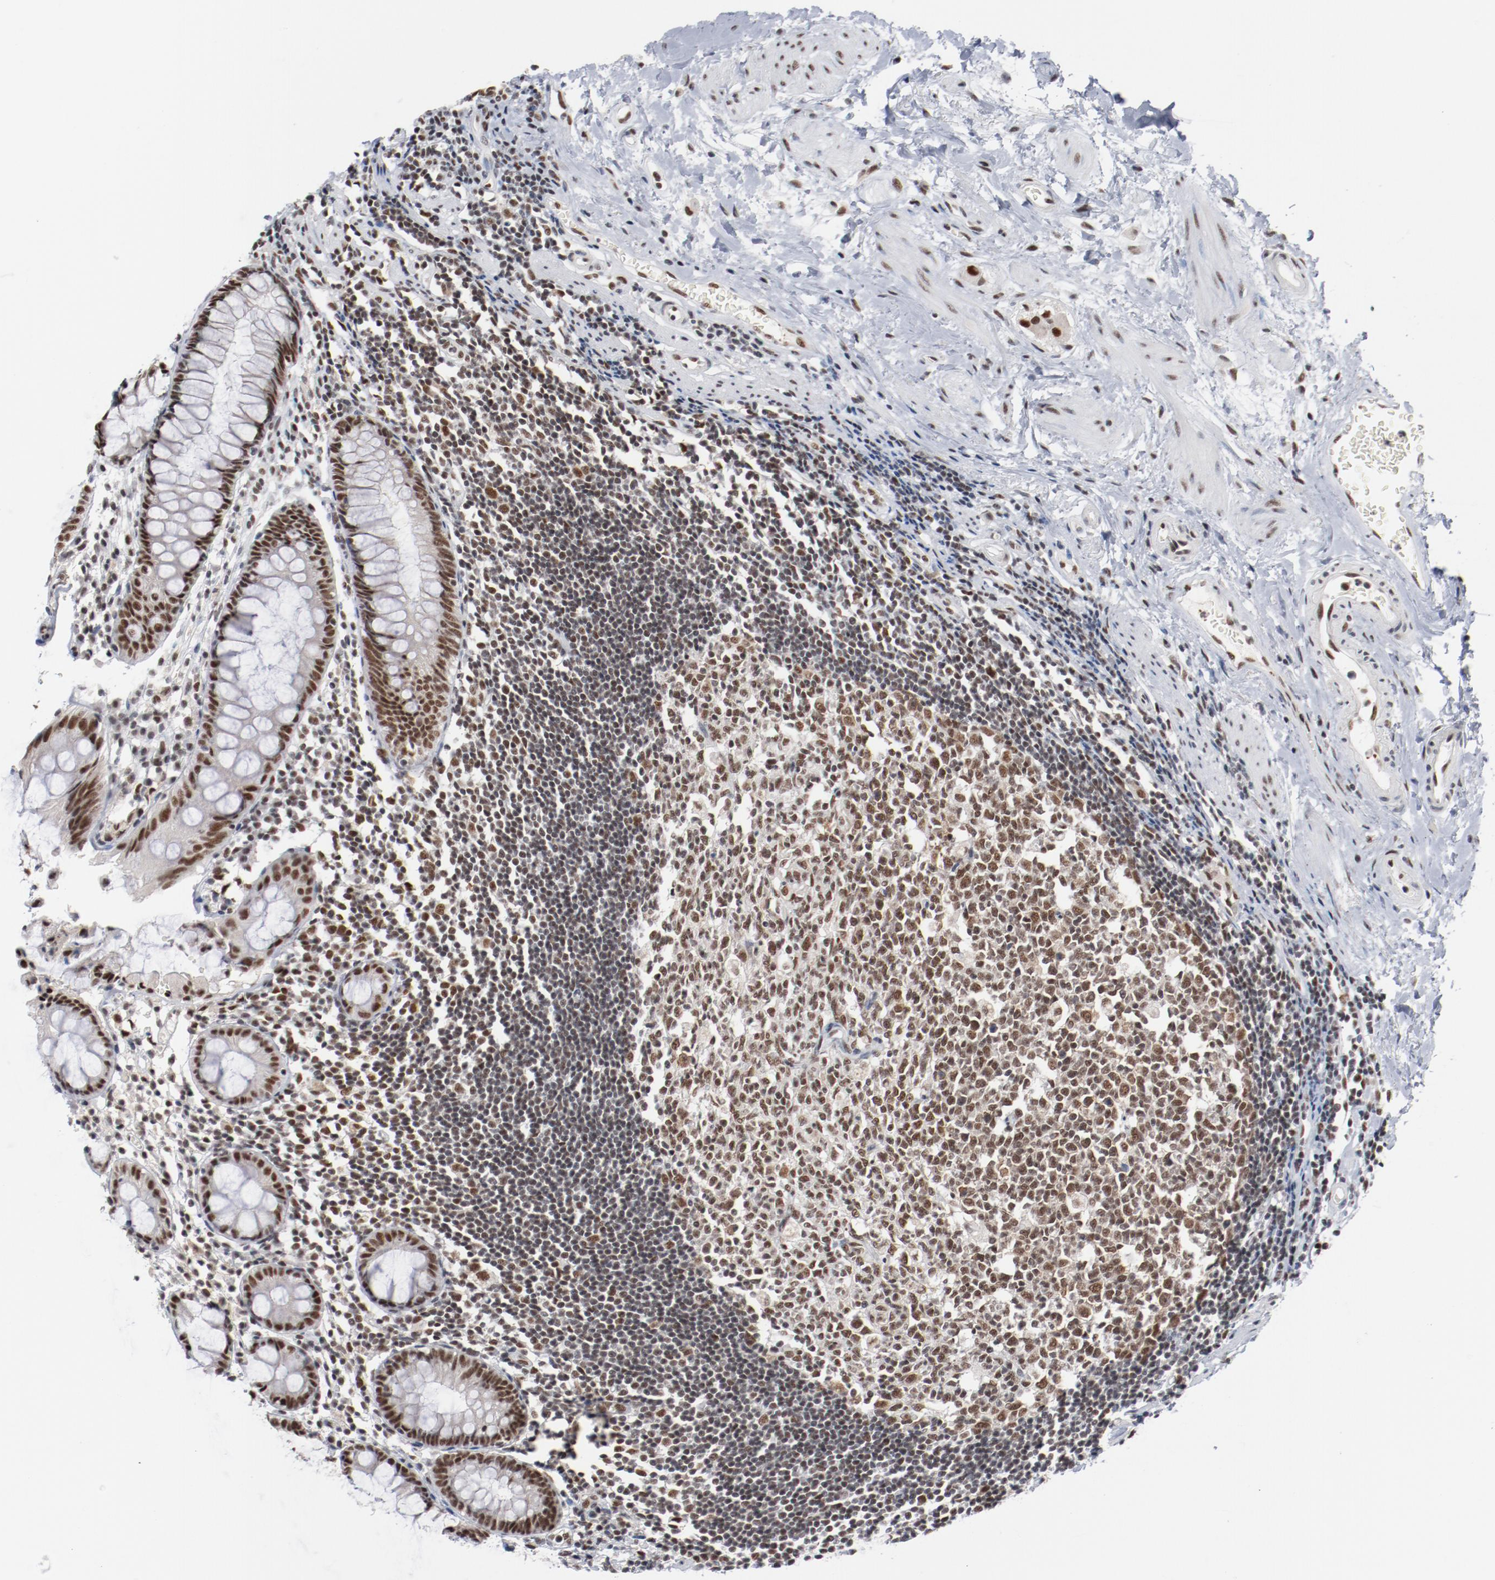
{"staining": {"intensity": "strong", "quantity": ">75%", "location": "cytoplasmic/membranous,nuclear"}, "tissue": "rectum", "cell_type": "Glandular cells", "image_type": "normal", "snomed": [{"axis": "morphology", "description": "Normal tissue, NOS"}, {"axis": "topography", "description": "Rectum"}], "caption": "Glandular cells show high levels of strong cytoplasmic/membranous,nuclear expression in approximately >75% of cells in benign rectum.", "gene": "BUB3", "patient": {"sex": "female", "age": 66}}